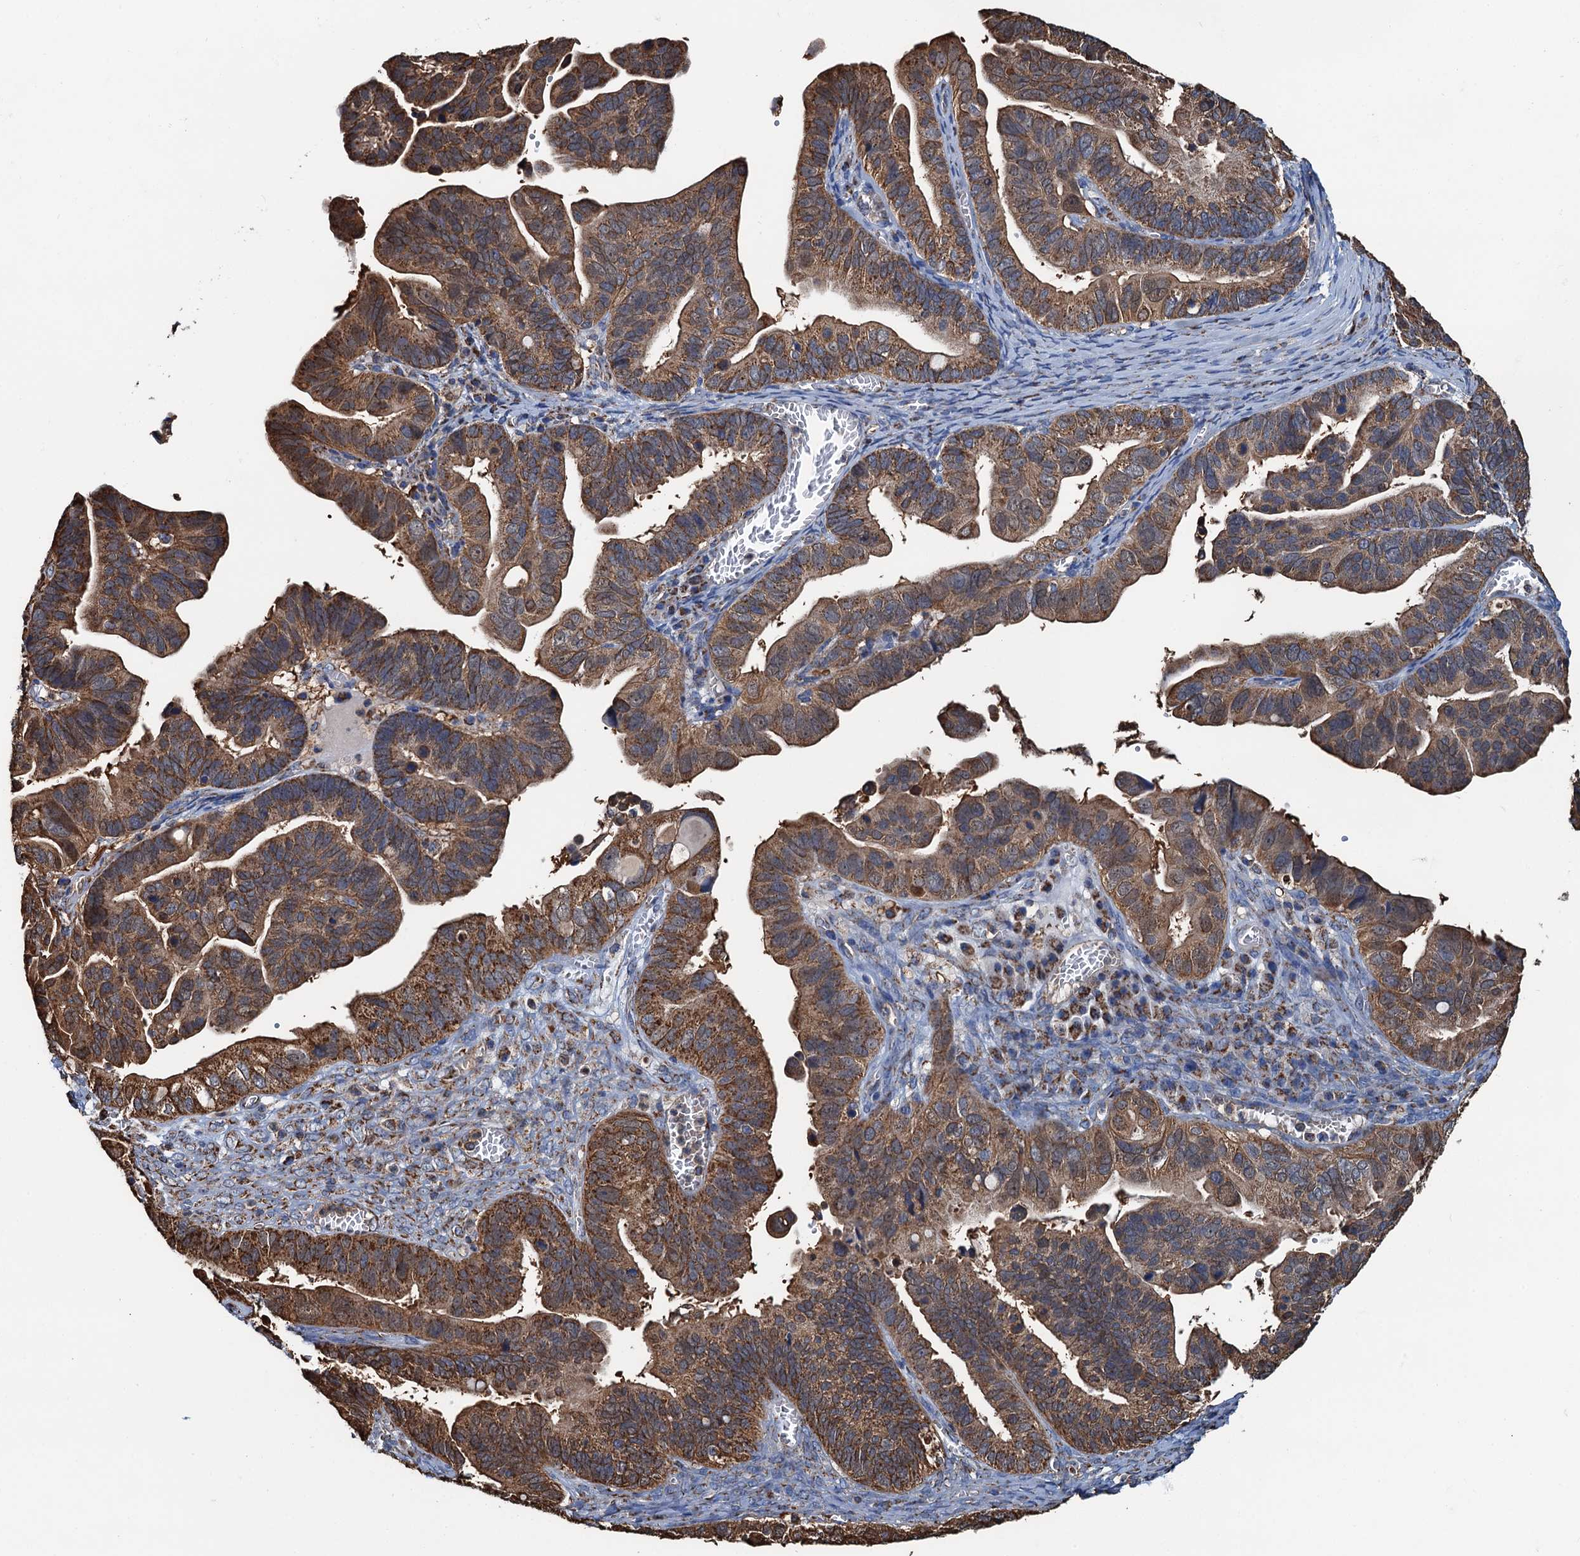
{"staining": {"intensity": "strong", "quantity": ">75%", "location": "cytoplasmic/membranous"}, "tissue": "ovarian cancer", "cell_type": "Tumor cells", "image_type": "cancer", "snomed": [{"axis": "morphology", "description": "Cystadenocarcinoma, serous, NOS"}, {"axis": "topography", "description": "Ovary"}], "caption": "Protein staining of serous cystadenocarcinoma (ovarian) tissue exhibits strong cytoplasmic/membranous expression in approximately >75% of tumor cells. The staining was performed using DAB, with brown indicating positive protein expression. Nuclei are stained blue with hematoxylin.", "gene": "AAGAB", "patient": {"sex": "female", "age": 56}}